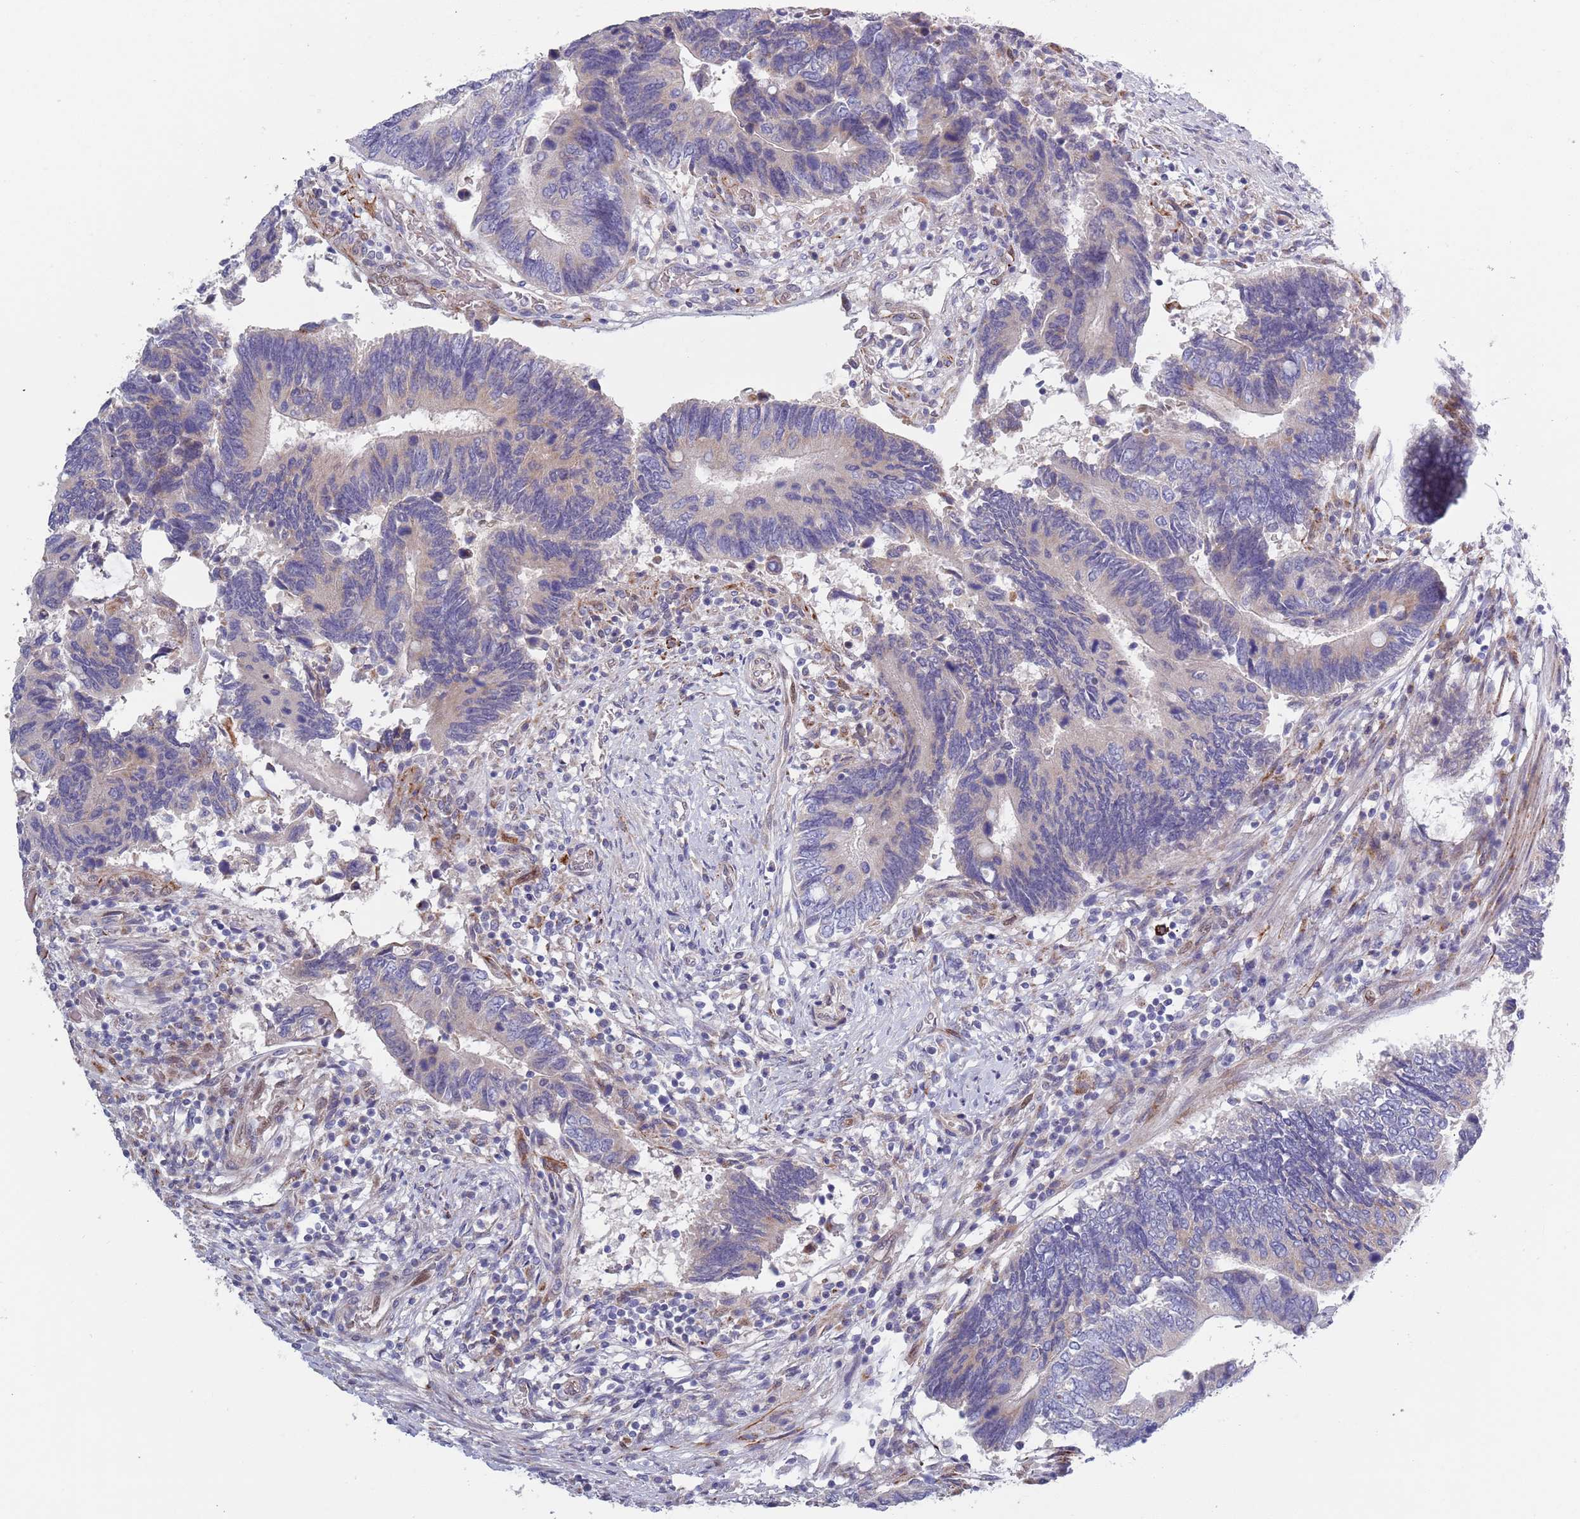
{"staining": {"intensity": "negative", "quantity": "none", "location": "none"}, "tissue": "colorectal cancer", "cell_type": "Tumor cells", "image_type": "cancer", "snomed": [{"axis": "morphology", "description": "Adenocarcinoma, NOS"}, {"axis": "topography", "description": "Colon"}], "caption": "There is no significant expression in tumor cells of colorectal cancer (adenocarcinoma).", "gene": "TYW1", "patient": {"sex": "male", "age": 87}}